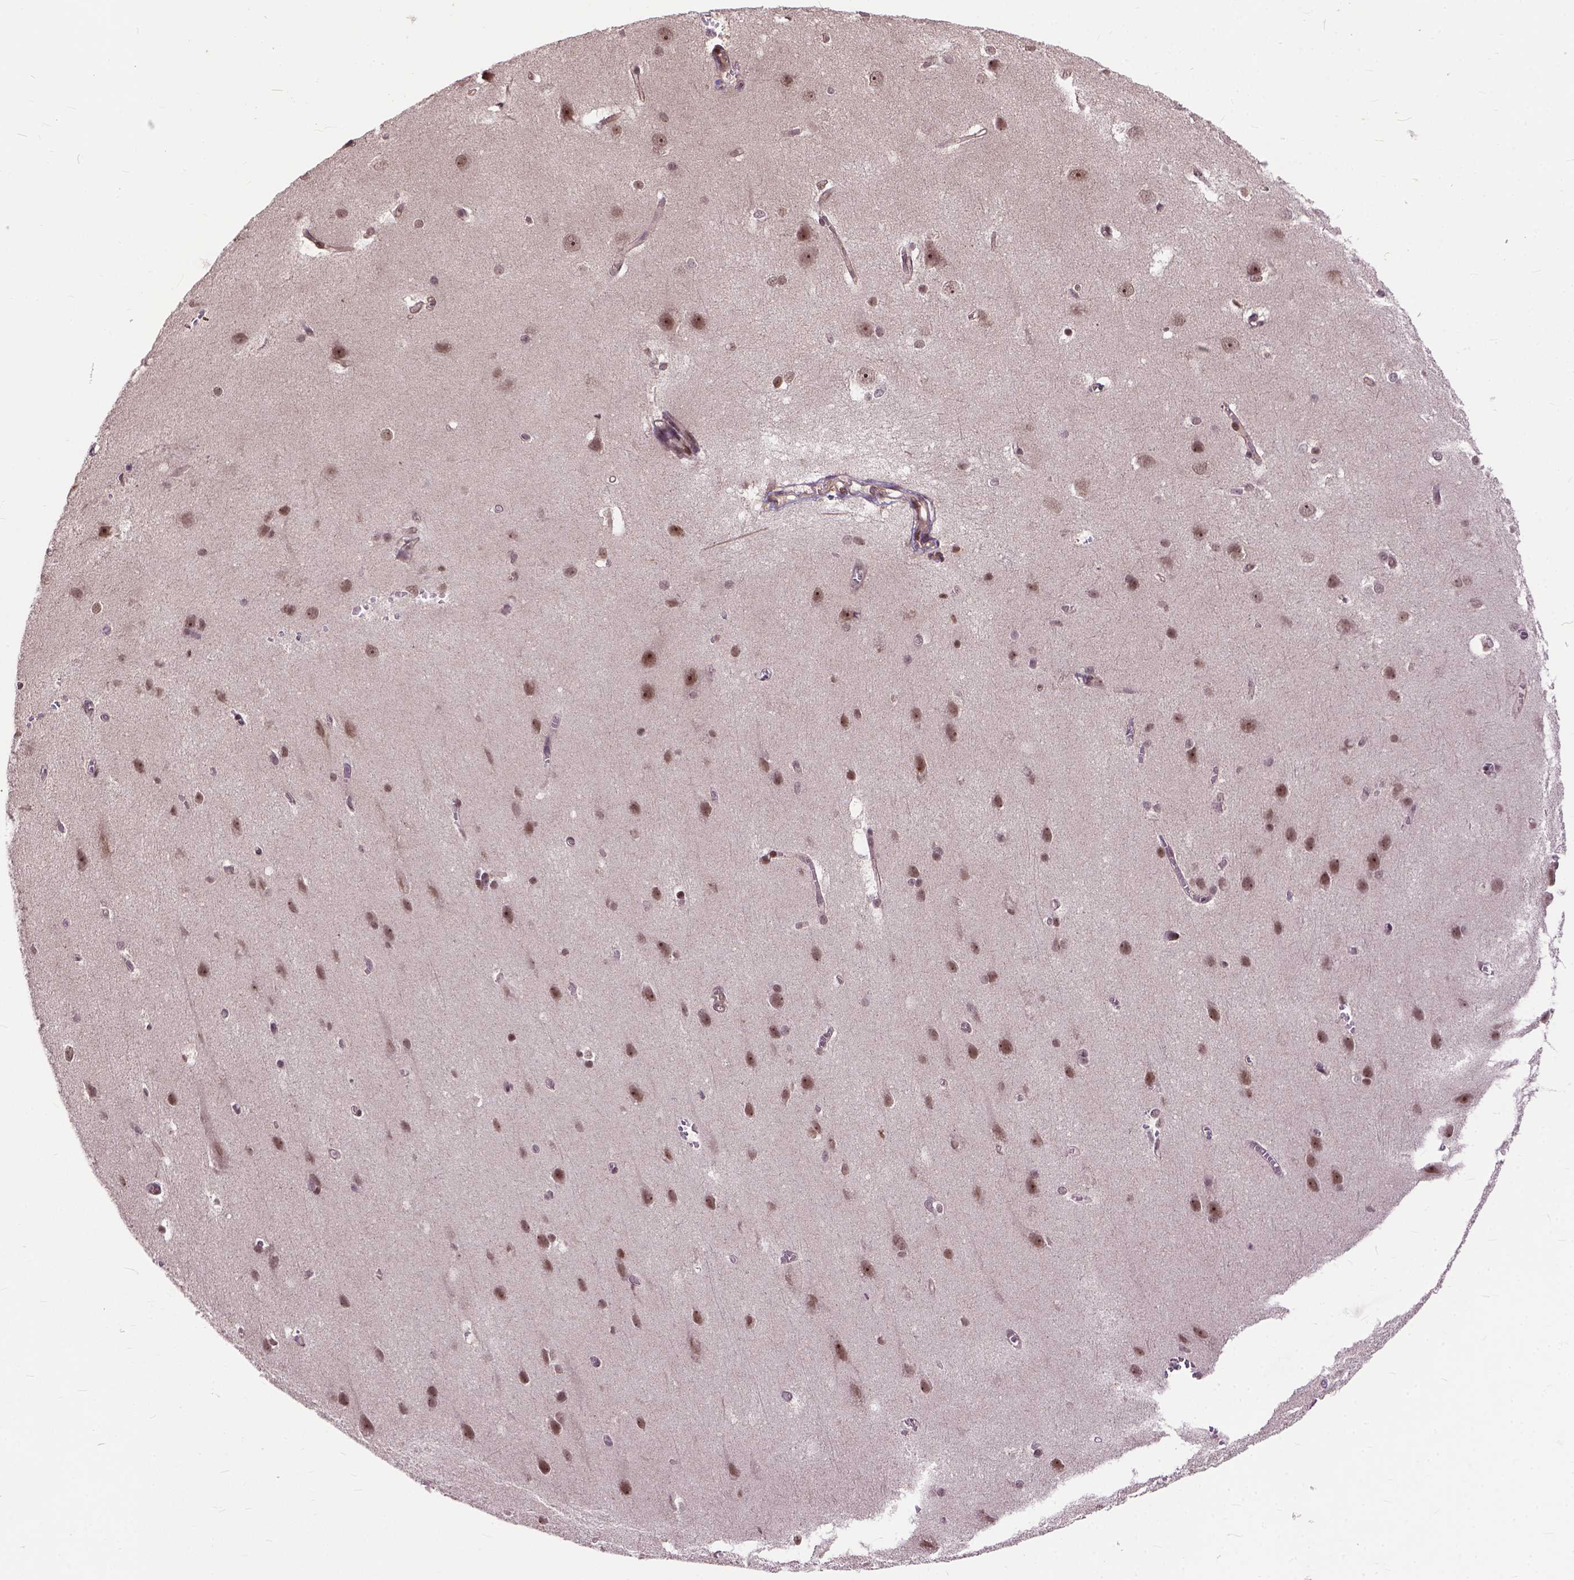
{"staining": {"intensity": "moderate", "quantity": ">75%", "location": "nuclear"}, "tissue": "cerebral cortex", "cell_type": "Endothelial cells", "image_type": "normal", "snomed": [{"axis": "morphology", "description": "Normal tissue, NOS"}, {"axis": "topography", "description": "Cerebral cortex"}], "caption": "Moderate nuclear staining for a protein is seen in approximately >75% of endothelial cells of unremarkable cerebral cortex using immunohistochemistry.", "gene": "ZNF630", "patient": {"sex": "male", "age": 37}}